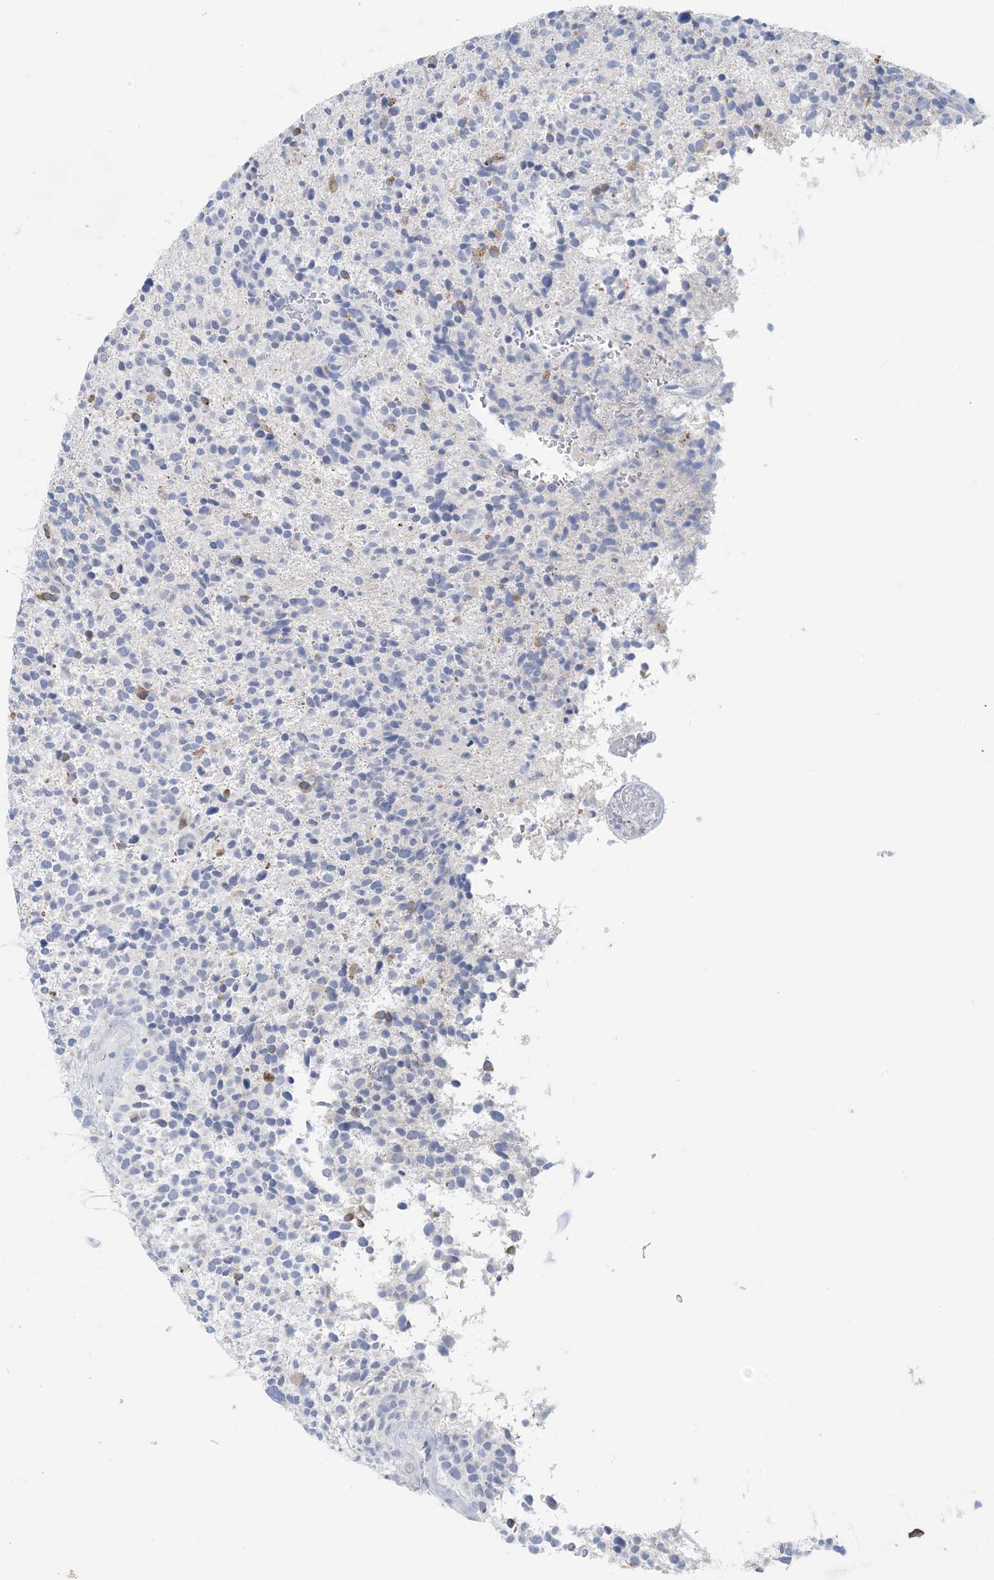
{"staining": {"intensity": "moderate", "quantity": "<25%", "location": "cytoplasmic/membranous"}, "tissue": "glioma", "cell_type": "Tumor cells", "image_type": "cancer", "snomed": [{"axis": "morphology", "description": "Glioma, malignant, High grade"}, {"axis": "topography", "description": "Brain"}], "caption": "Malignant high-grade glioma tissue displays moderate cytoplasmic/membranous positivity in about <25% of tumor cells, visualized by immunohistochemistry.", "gene": "GABRG1", "patient": {"sex": "male", "age": 72}}